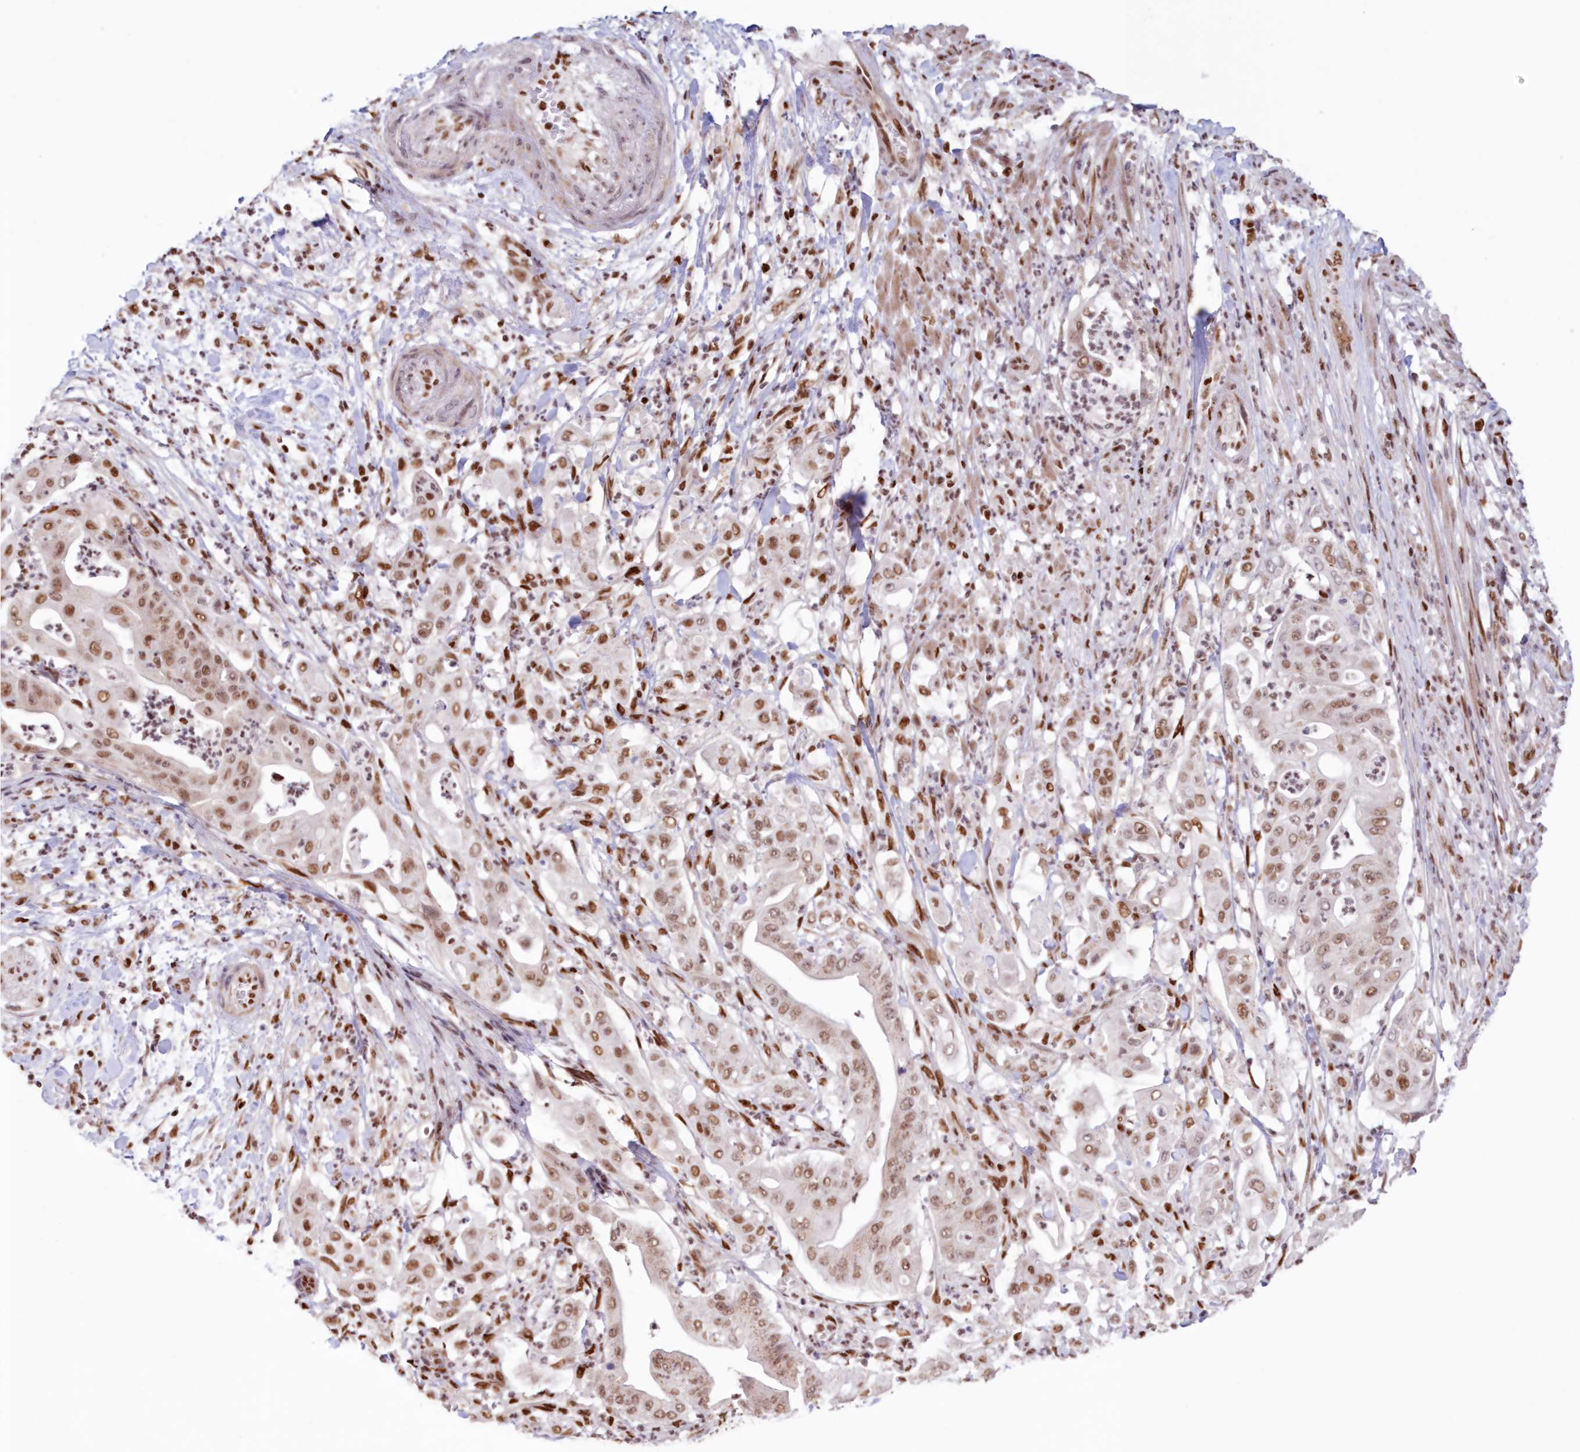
{"staining": {"intensity": "moderate", "quantity": ">75%", "location": "nuclear"}, "tissue": "pancreatic cancer", "cell_type": "Tumor cells", "image_type": "cancer", "snomed": [{"axis": "morphology", "description": "Adenocarcinoma, NOS"}, {"axis": "topography", "description": "Pancreas"}], "caption": "Immunohistochemistry (IHC) of adenocarcinoma (pancreatic) reveals medium levels of moderate nuclear expression in approximately >75% of tumor cells.", "gene": "POLR2B", "patient": {"sex": "female", "age": 77}}